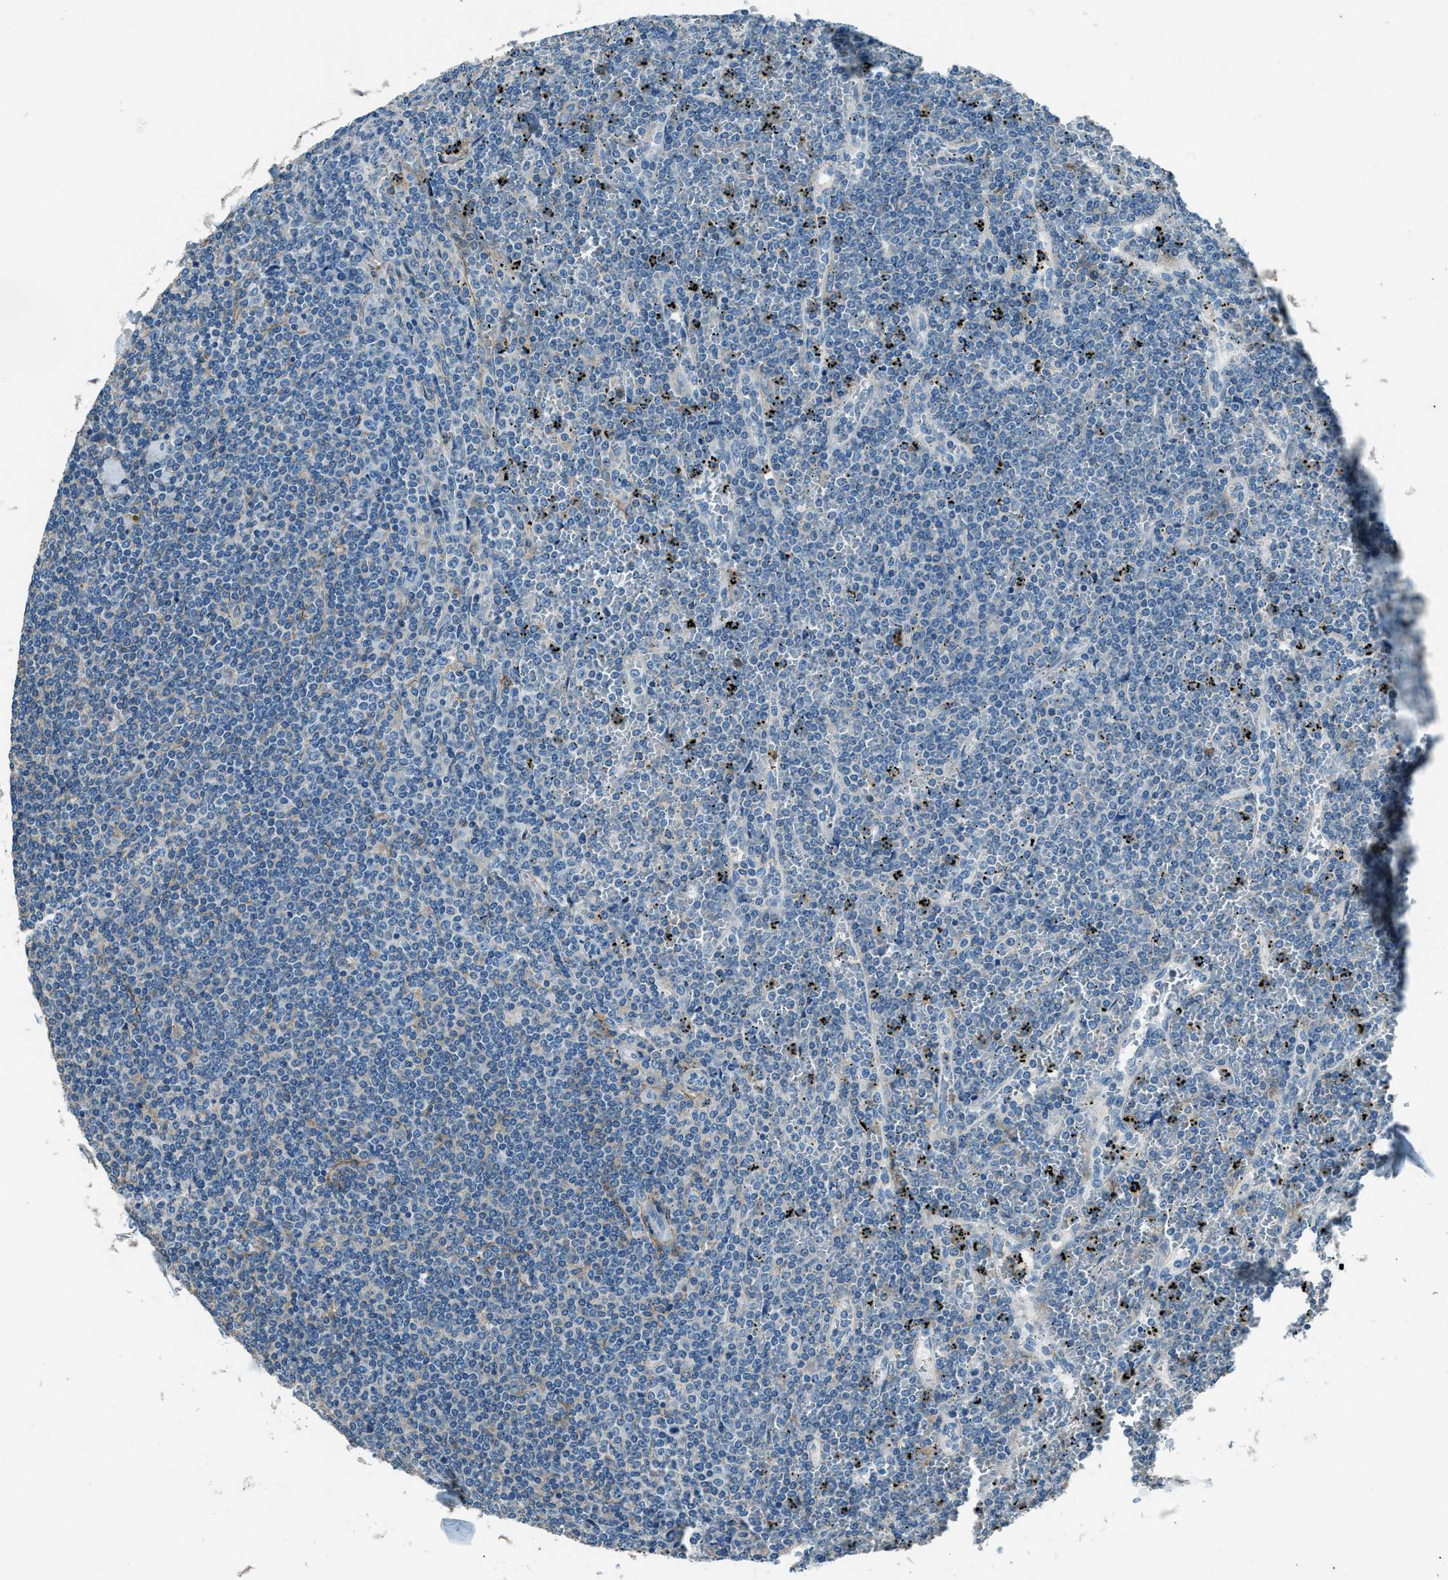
{"staining": {"intensity": "negative", "quantity": "none", "location": "none"}, "tissue": "lymphoma", "cell_type": "Tumor cells", "image_type": "cancer", "snomed": [{"axis": "morphology", "description": "Malignant lymphoma, non-Hodgkin's type, Low grade"}, {"axis": "topography", "description": "Spleen"}], "caption": "Immunohistochemistry (IHC) of low-grade malignant lymphoma, non-Hodgkin's type shows no expression in tumor cells.", "gene": "SVIL", "patient": {"sex": "female", "age": 19}}